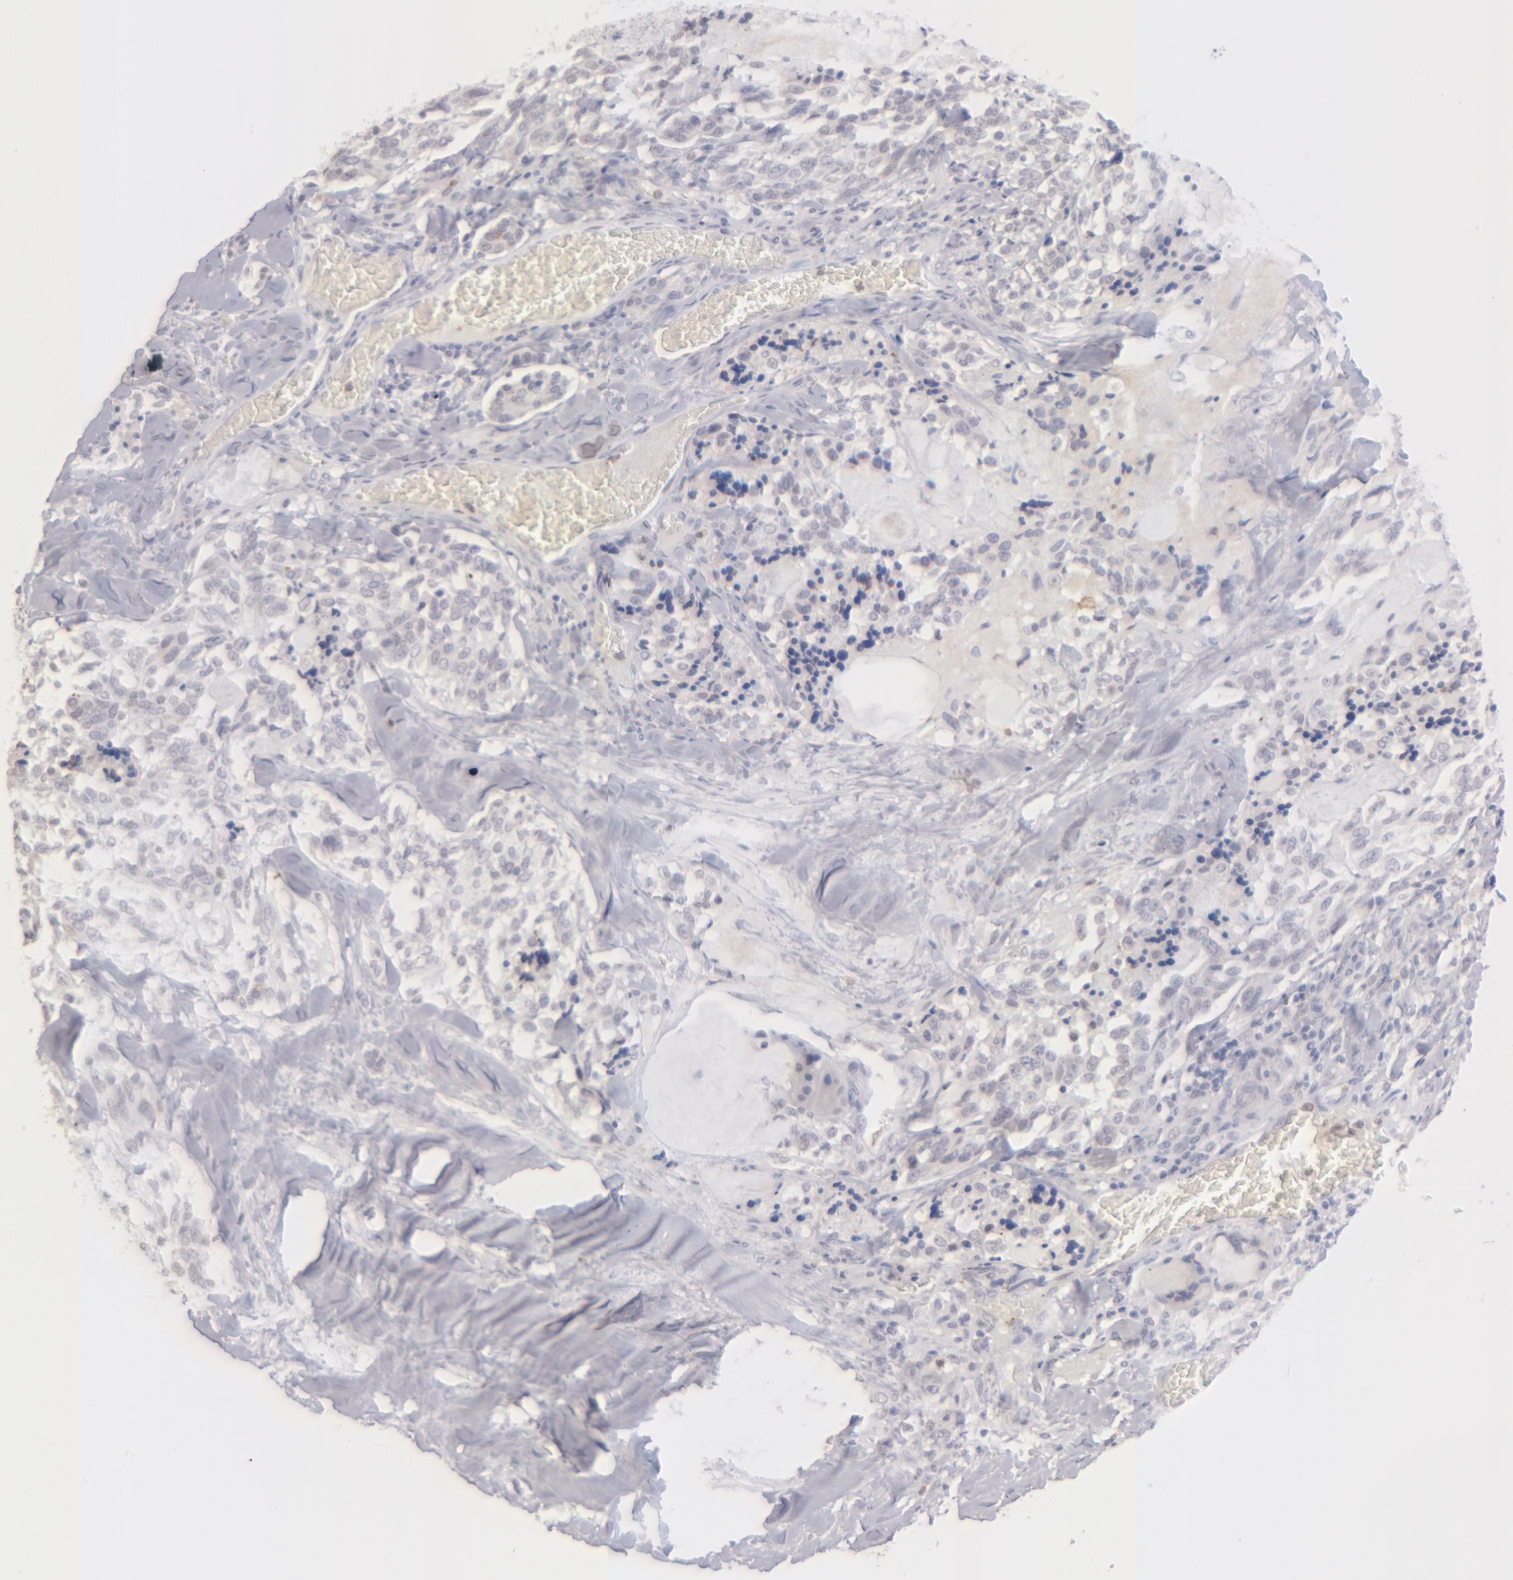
{"staining": {"intensity": "negative", "quantity": "none", "location": "none"}, "tissue": "thyroid cancer", "cell_type": "Tumor cells", "image_type": "cancer", "snomed": [{"axis": "morphology", "description": "Carcinoma, NOS"}, {"axis": "morphology", "description": "Carcinoid, malignant, NOS"}, {"axis": "topography", "description": "Thyroid gland"}], "caption": "The image reveals no staining of tumor cells in thyroid cancer.", "gene": "MGAM", "patient": {"sex": "male", "age": 33}}